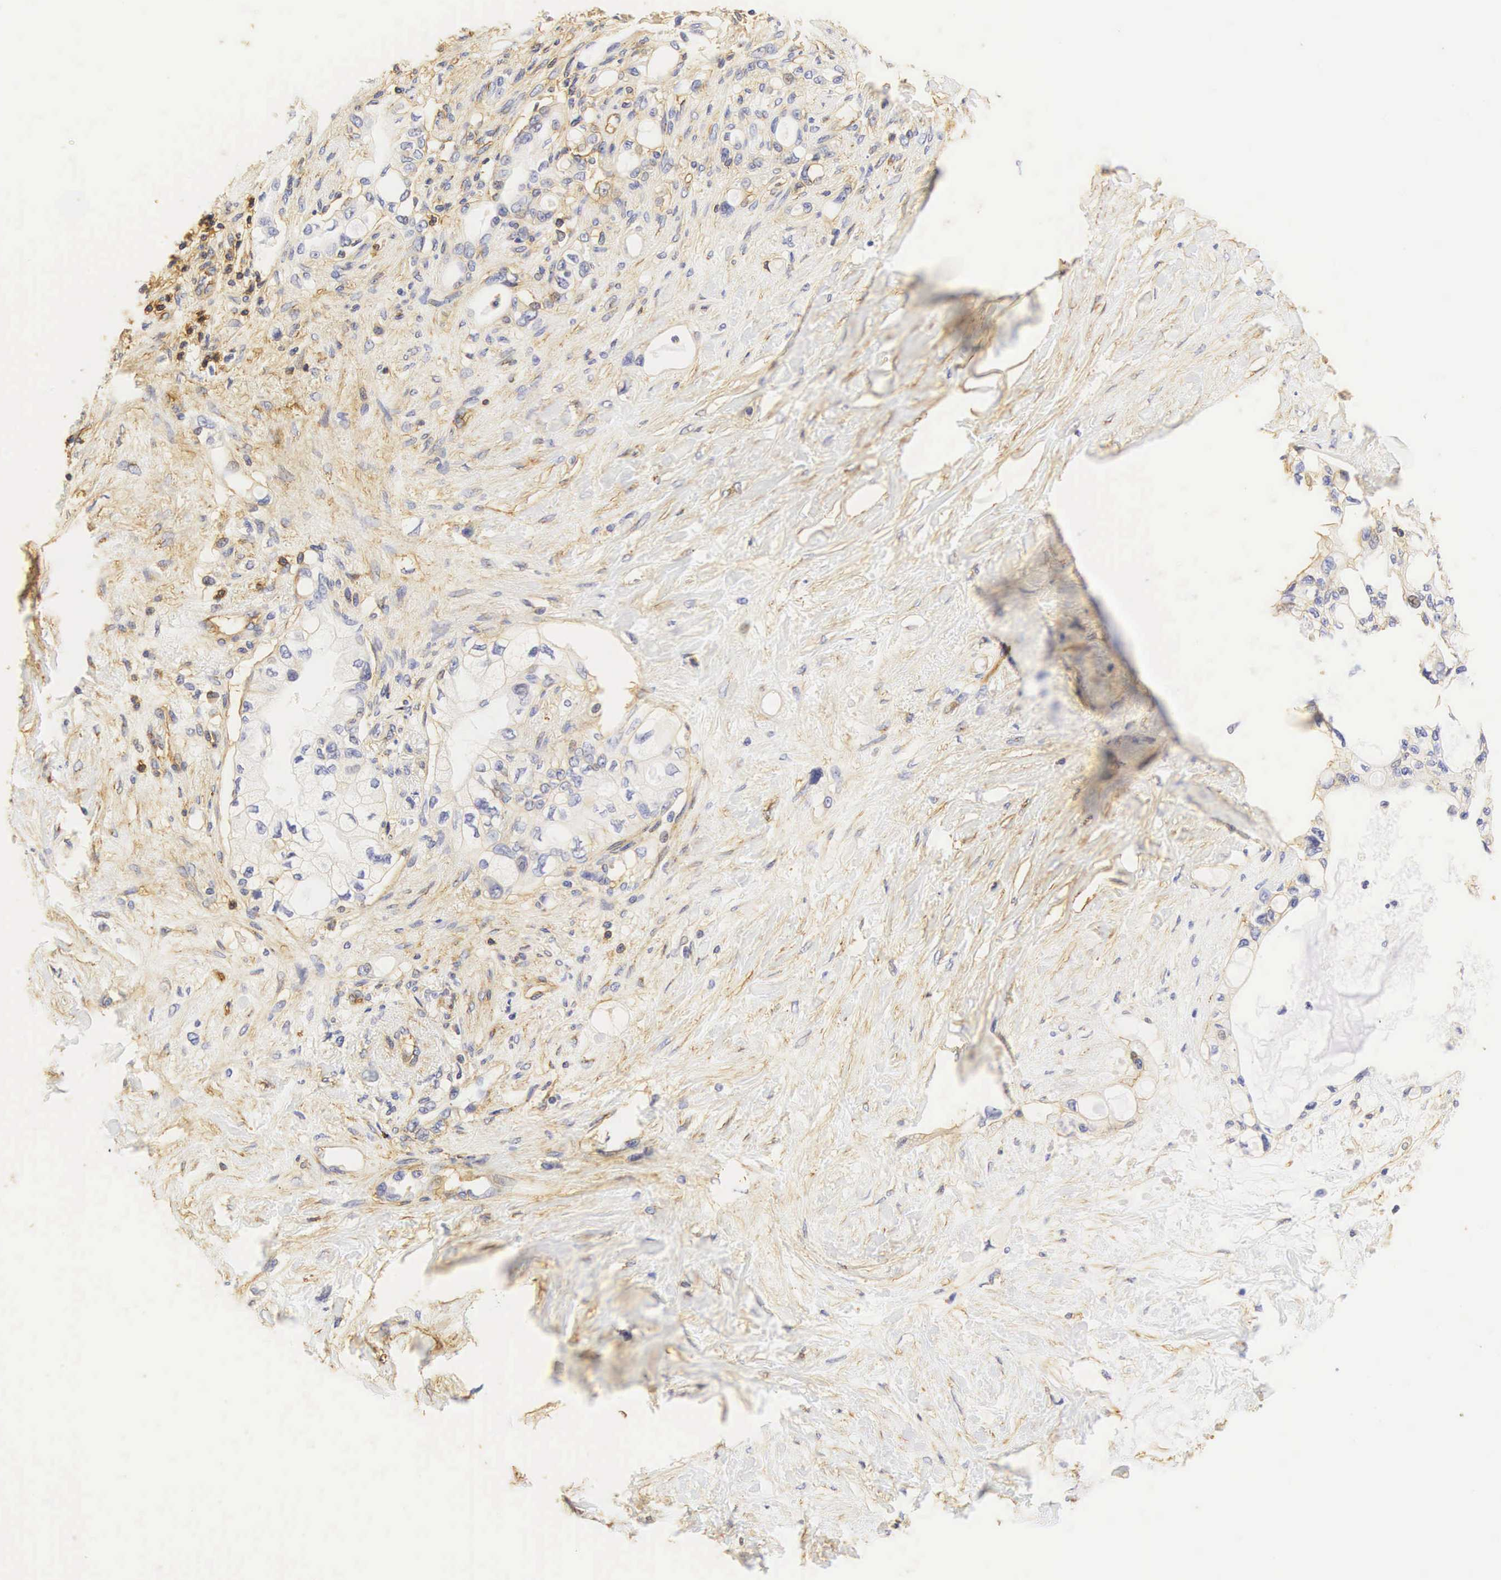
{"staining": {"intensity": "negative", "quantity": "none", "location": "none"}, "tissue": "pancreatic cancer", "cell_type": "Tumor cells", "image_type": "cancer", "snomed": [{"axis": "morphology", "description": "Adenocarcinoma, NOS"}, {"axis": "topography", "description": "Pancreas"}], "caption": "An immunohistochemistry photomicrograph of pancreatic cancer (adenocarcinoma) is shown. There is no staining in tumor cells of pancreatic cancer (adenocarcinoma).", "gene": "CD99", "patient": {"sex": "female", "age": 70}}